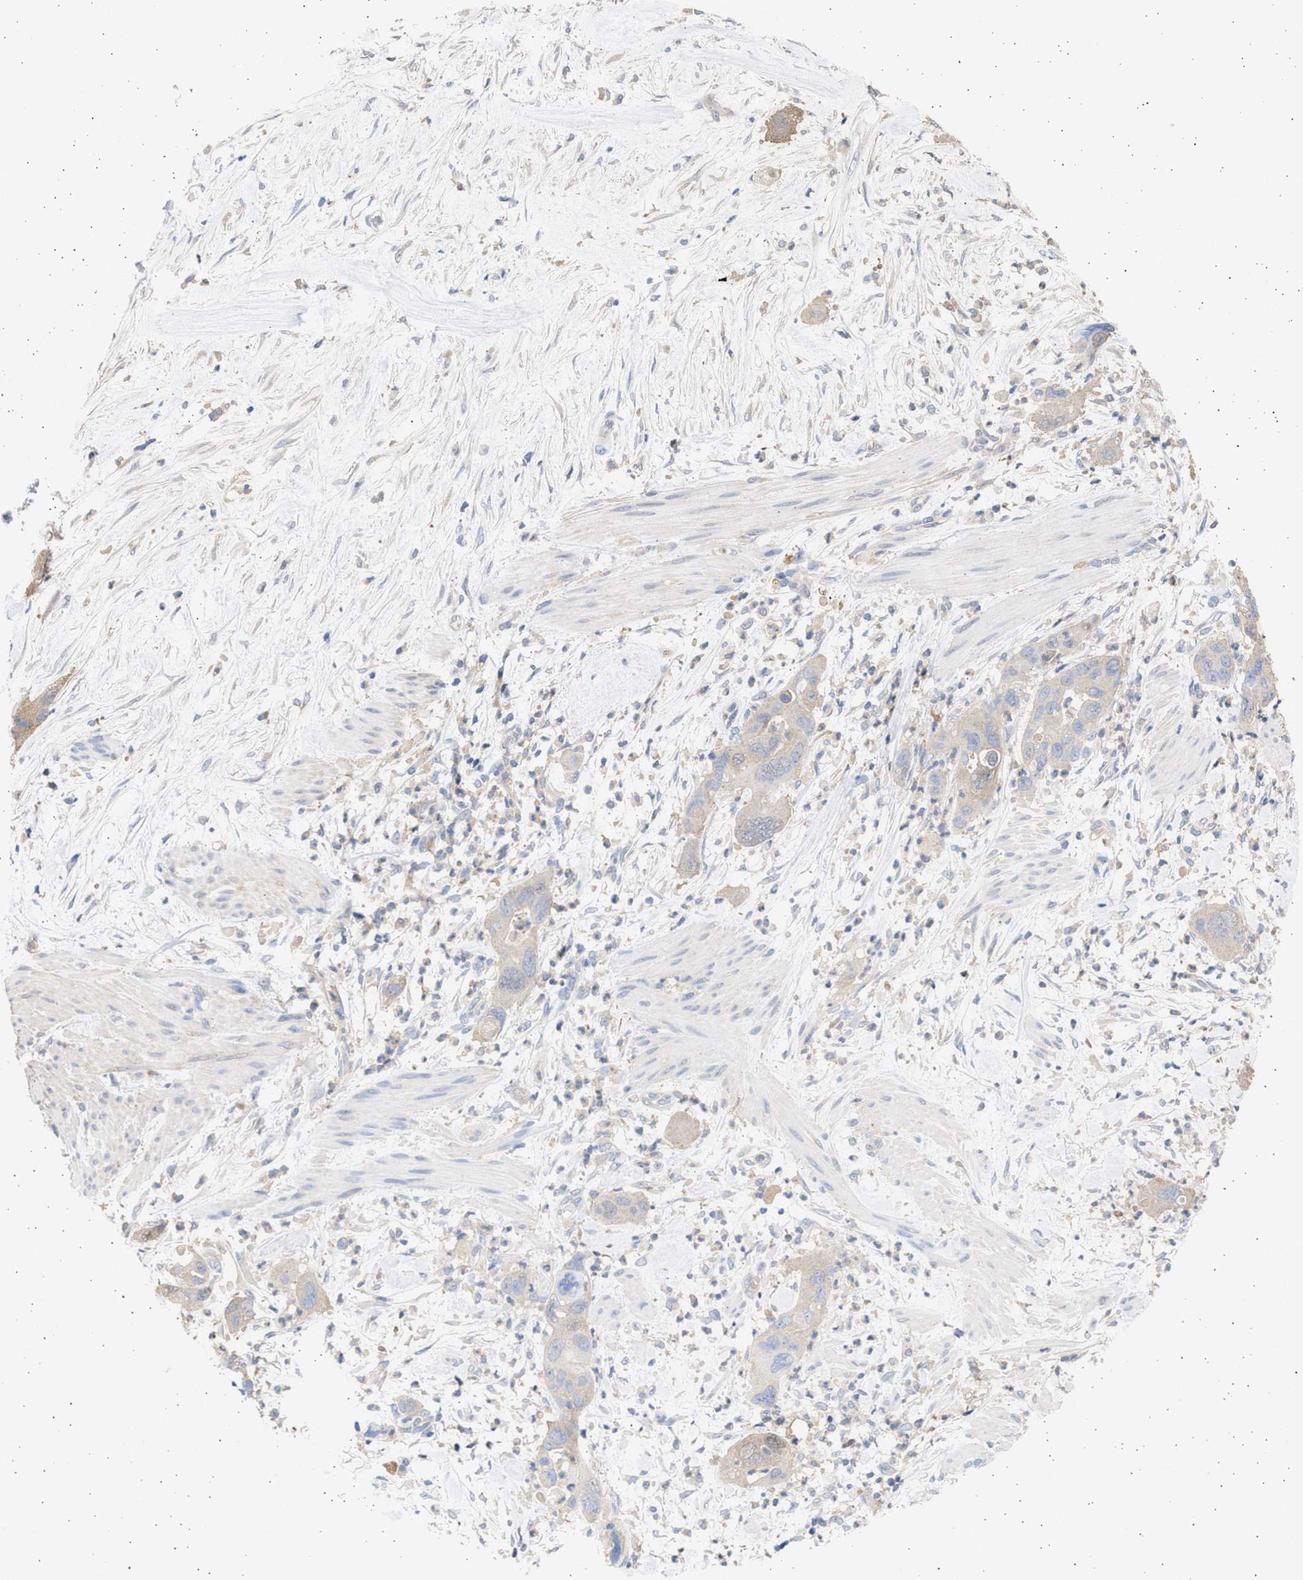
{"staining": {"intensity": "weak", "quantity": ">75%", "location": "cytoplasmic/membranous"}, "tissue": "pancreatic cancer", "cell_type": "Tumor cells", "image_type": "cancer", "snomed": [{"axis": "morphology", "description": "Adenocarcinoma, NOS"}, {"axis": "topography", "description": "Pancreas"}], "caption": "Pancreatic cancer (adenocarcinoma) tissue demonstrates weak cytoplasmic/membranous expression in approximately >75% of tumor cells, visualized by immunohistochemistry.", "gene": "ALDOC", "patient": {"sex": "female", "age": 71}}